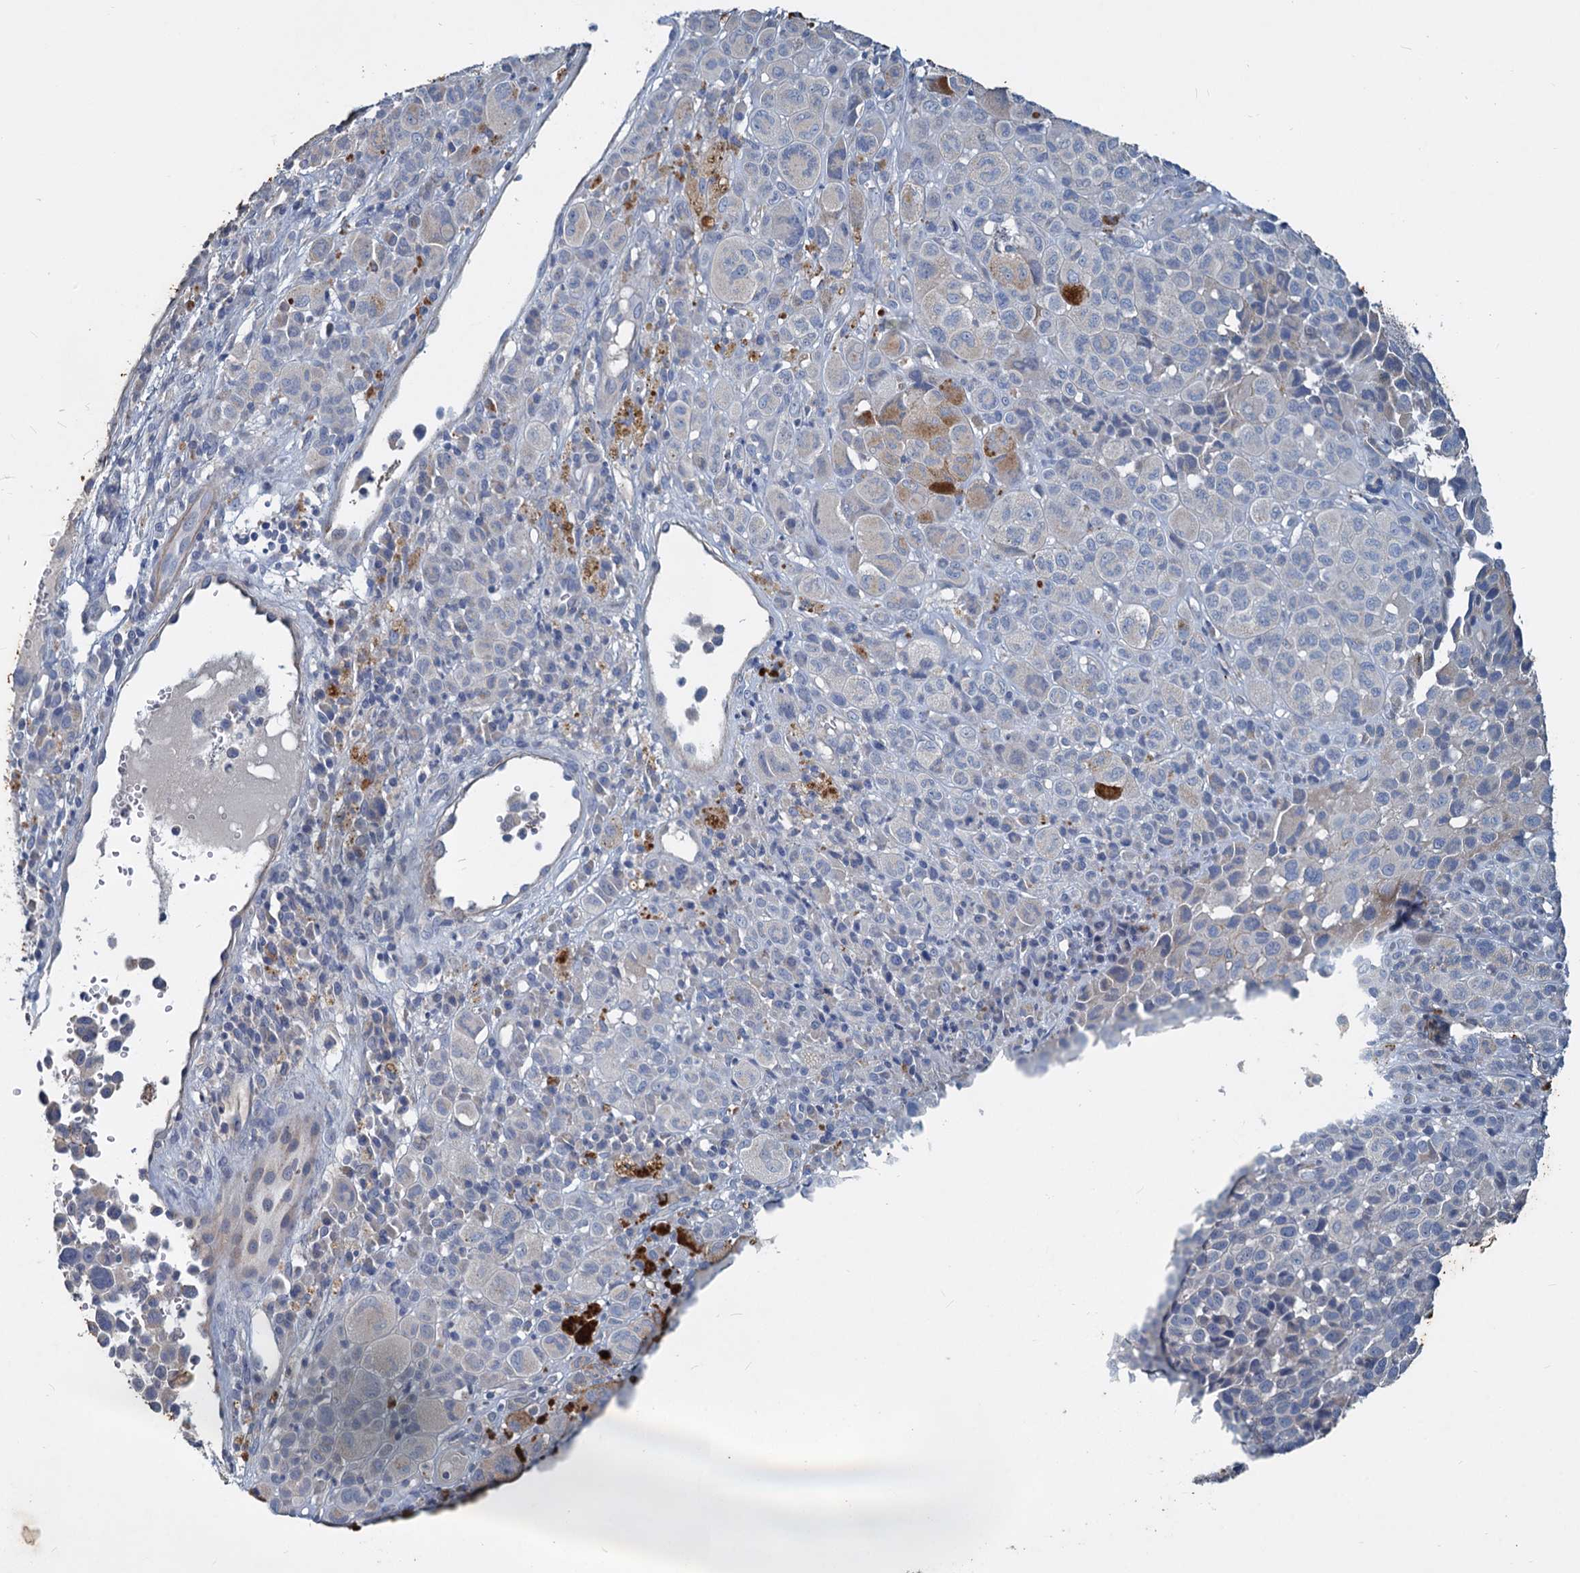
{"staining": {"intensity": "negative", "quantity": "none", "location": "none"}, "tissue": "melanoma", "cell_type": "Tumor cells", "image_type": "cancer", "snomed": [{"axis": "morphology", "description": "Malignant melanoma, NOS"}, {"axis": "topography", "description": "Skin of trunk"}], "caption": "DAB immunohistochemical staining of melanoma shows no significant positivity in tumor cells.", "gene": "SLC2A7", "patient": {"sex": "male", "age": 71}}